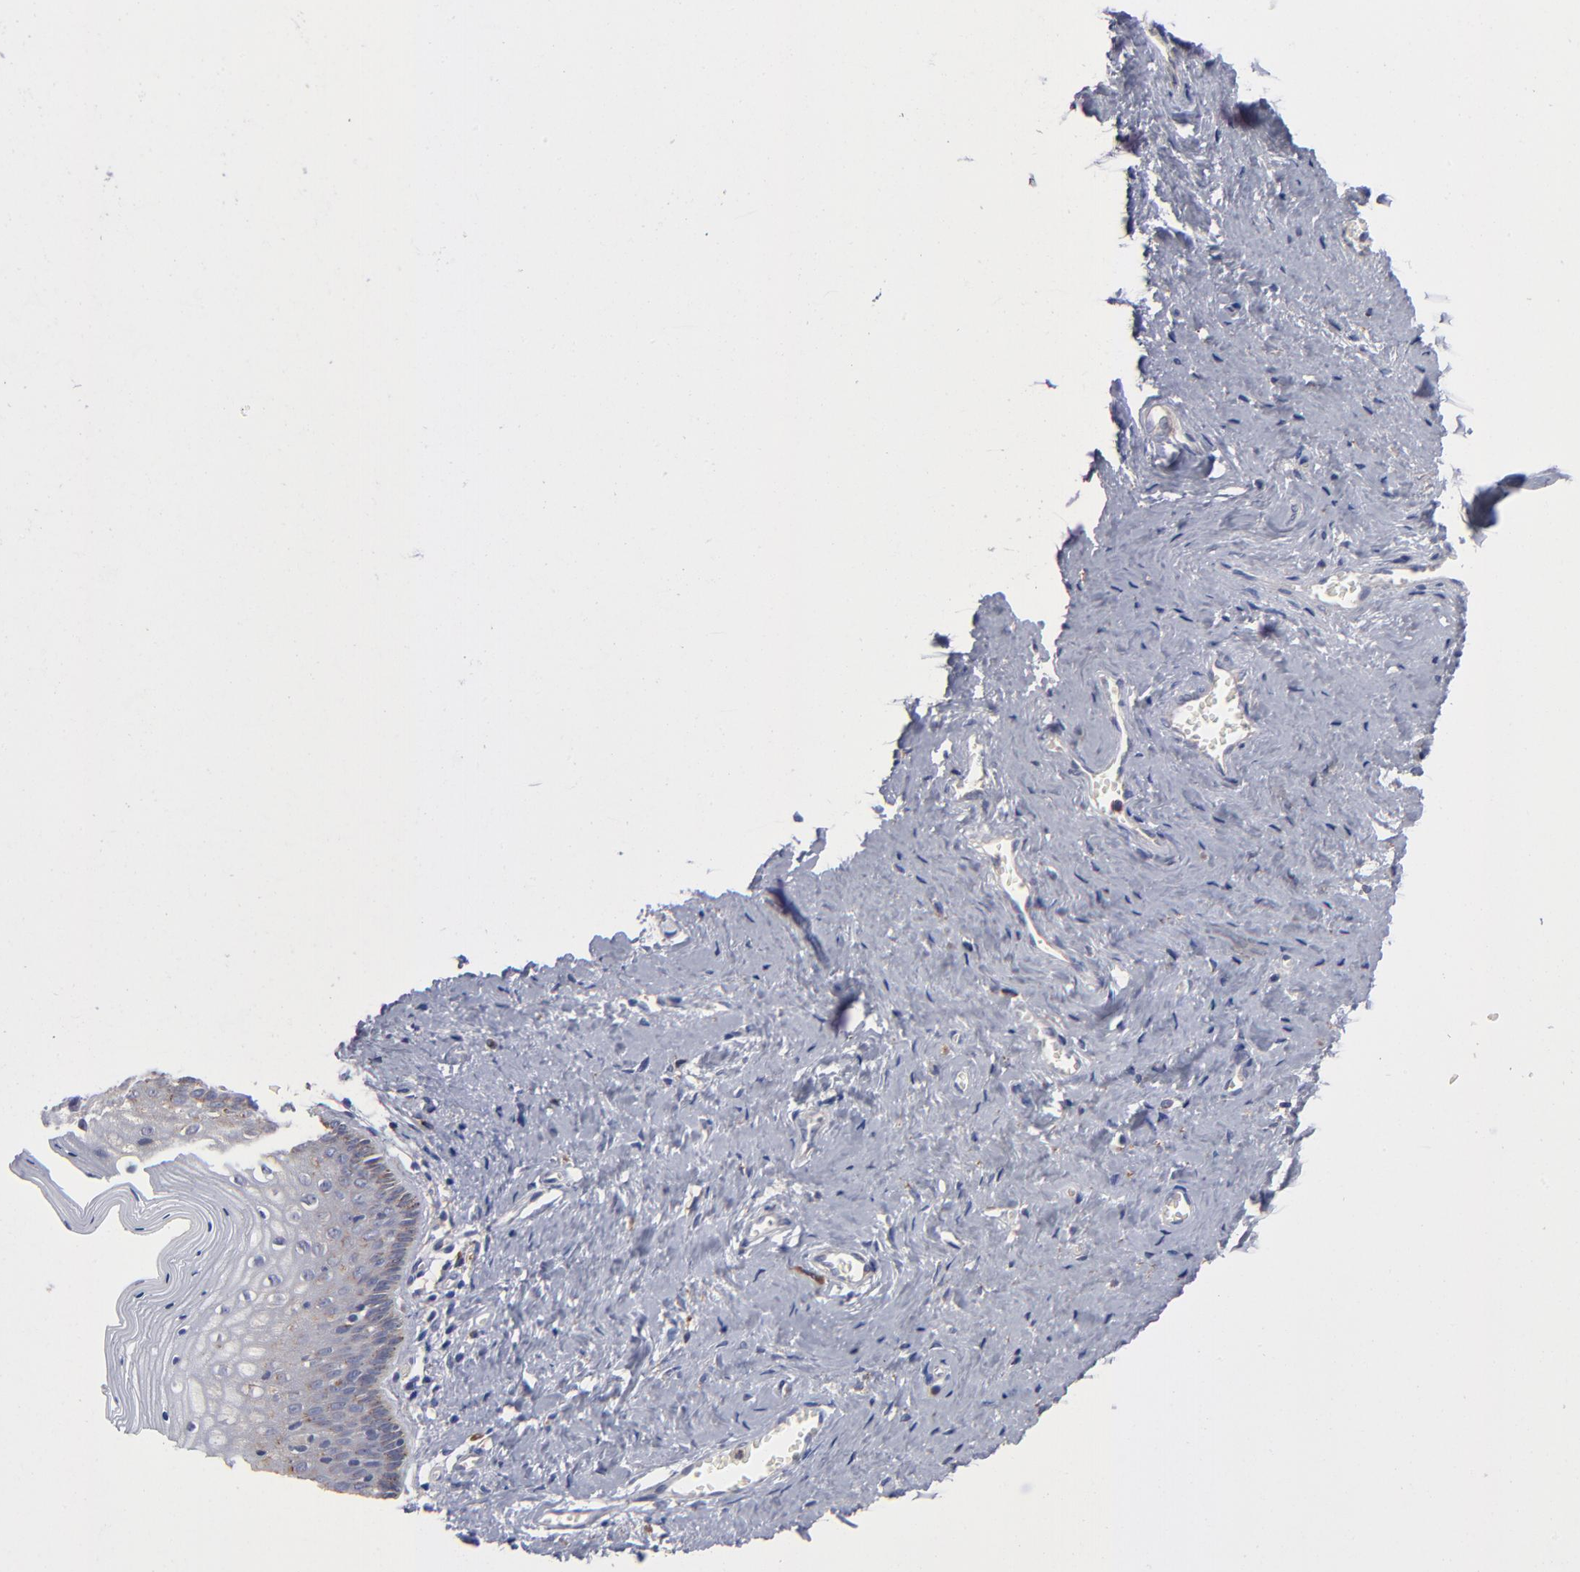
{"staining": {"intensity": "weak", "quantity": "<25%", "location": "cytoplasmic/membranous"}, "tissue": "vagina", "cell_type": "Squamous epithelial cells", "image_type": "normal", "snomed": [{"axis": "morphology", "description": "Normal tissue, NOS"}, {"axis": "topography", "description": "Vagina"}], "caption": "Vagina stained for a protein using immunohistochemistry (IHC) exhibits no expression squamous epithelial cells.", "gene": "RRAGA", "patient": {"sex": "female", "age": 46}}